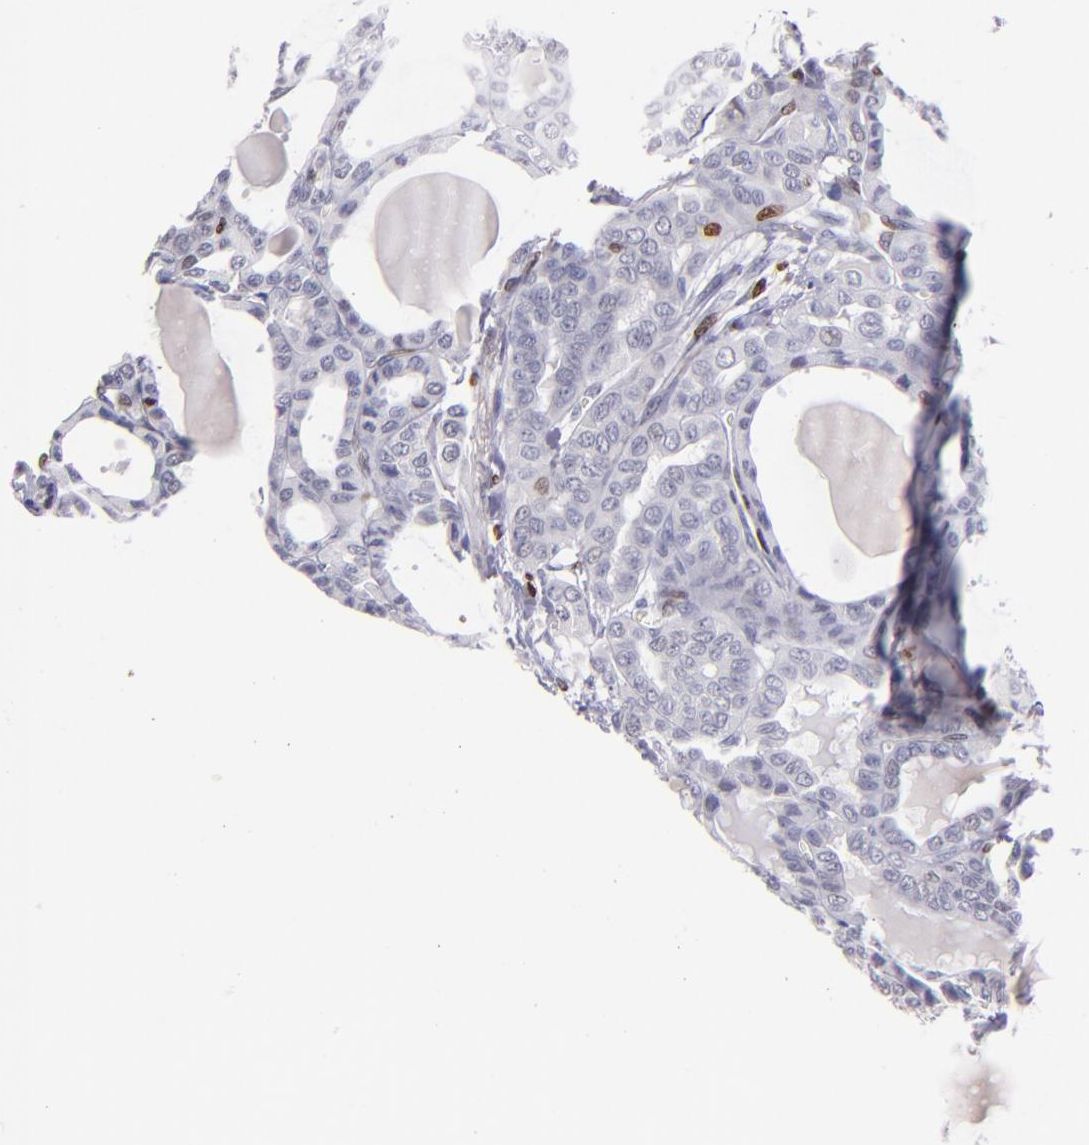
{"staining": {"intensity": "negative", "quantity": "none", "location": "none"}, "tissue": "thyroid cancer", "cell_type": "Tumor cells", "image_type": "cancer", "snomed": [{"axis": "morphology", "description": "Carcinoma, NOS"}, {"axis": "topography", "description": "Thyroid gland"}], "caption": "Tumor cells show no significant protein staining in thyroid carcinoma.", "gene": "CDKL5", "patient": {"sex": "female", "age": 91}}